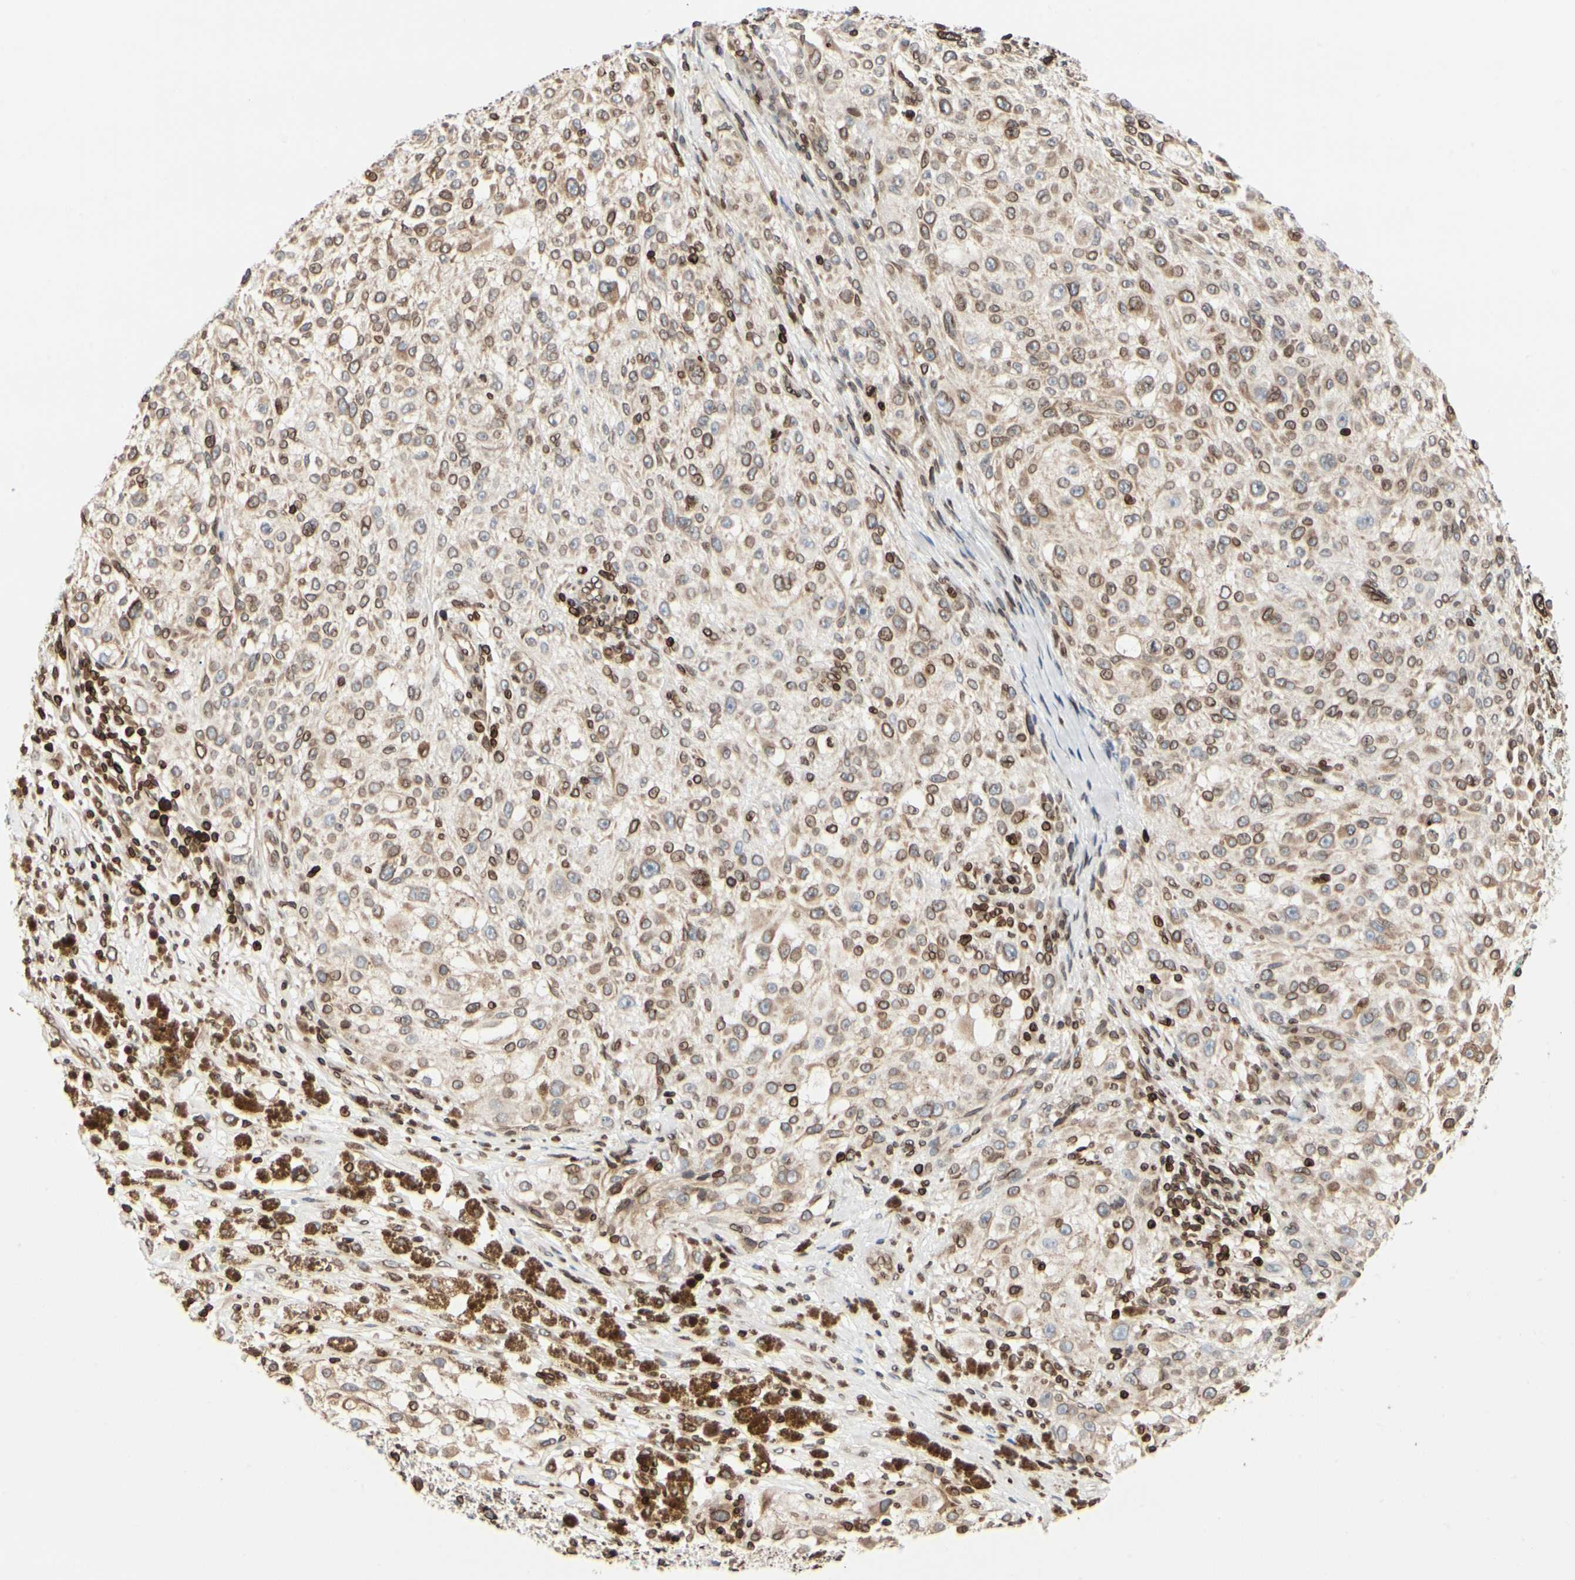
{"staining": {"intensity": "moderate", "quantity": ">75%", "location": "cytoplasmic/membranous,nuclear"}, "tissue": "melanoma", "cell_type": "Tumor cells", "image_type": "cancer", "snomed": [{"axis": "morphology", "description": "Necrosis, NOS"}, {"axis": "morphology", "description": "Malignant melanoma, NOS"}, {"axis": "topography", "description": "Skin"}], "caption": "Tumor cells exhibit medium levels of moderate cytoplasmic/membranous and nuclear expression in about >75% of cells in malignant melanoma. (DAB (3,3'-diaminobenzidine) = brown stain, brightfield microscopy at high magnification).", "gene": "TMPO", "patient": {"sex": "female", "age": 87}}